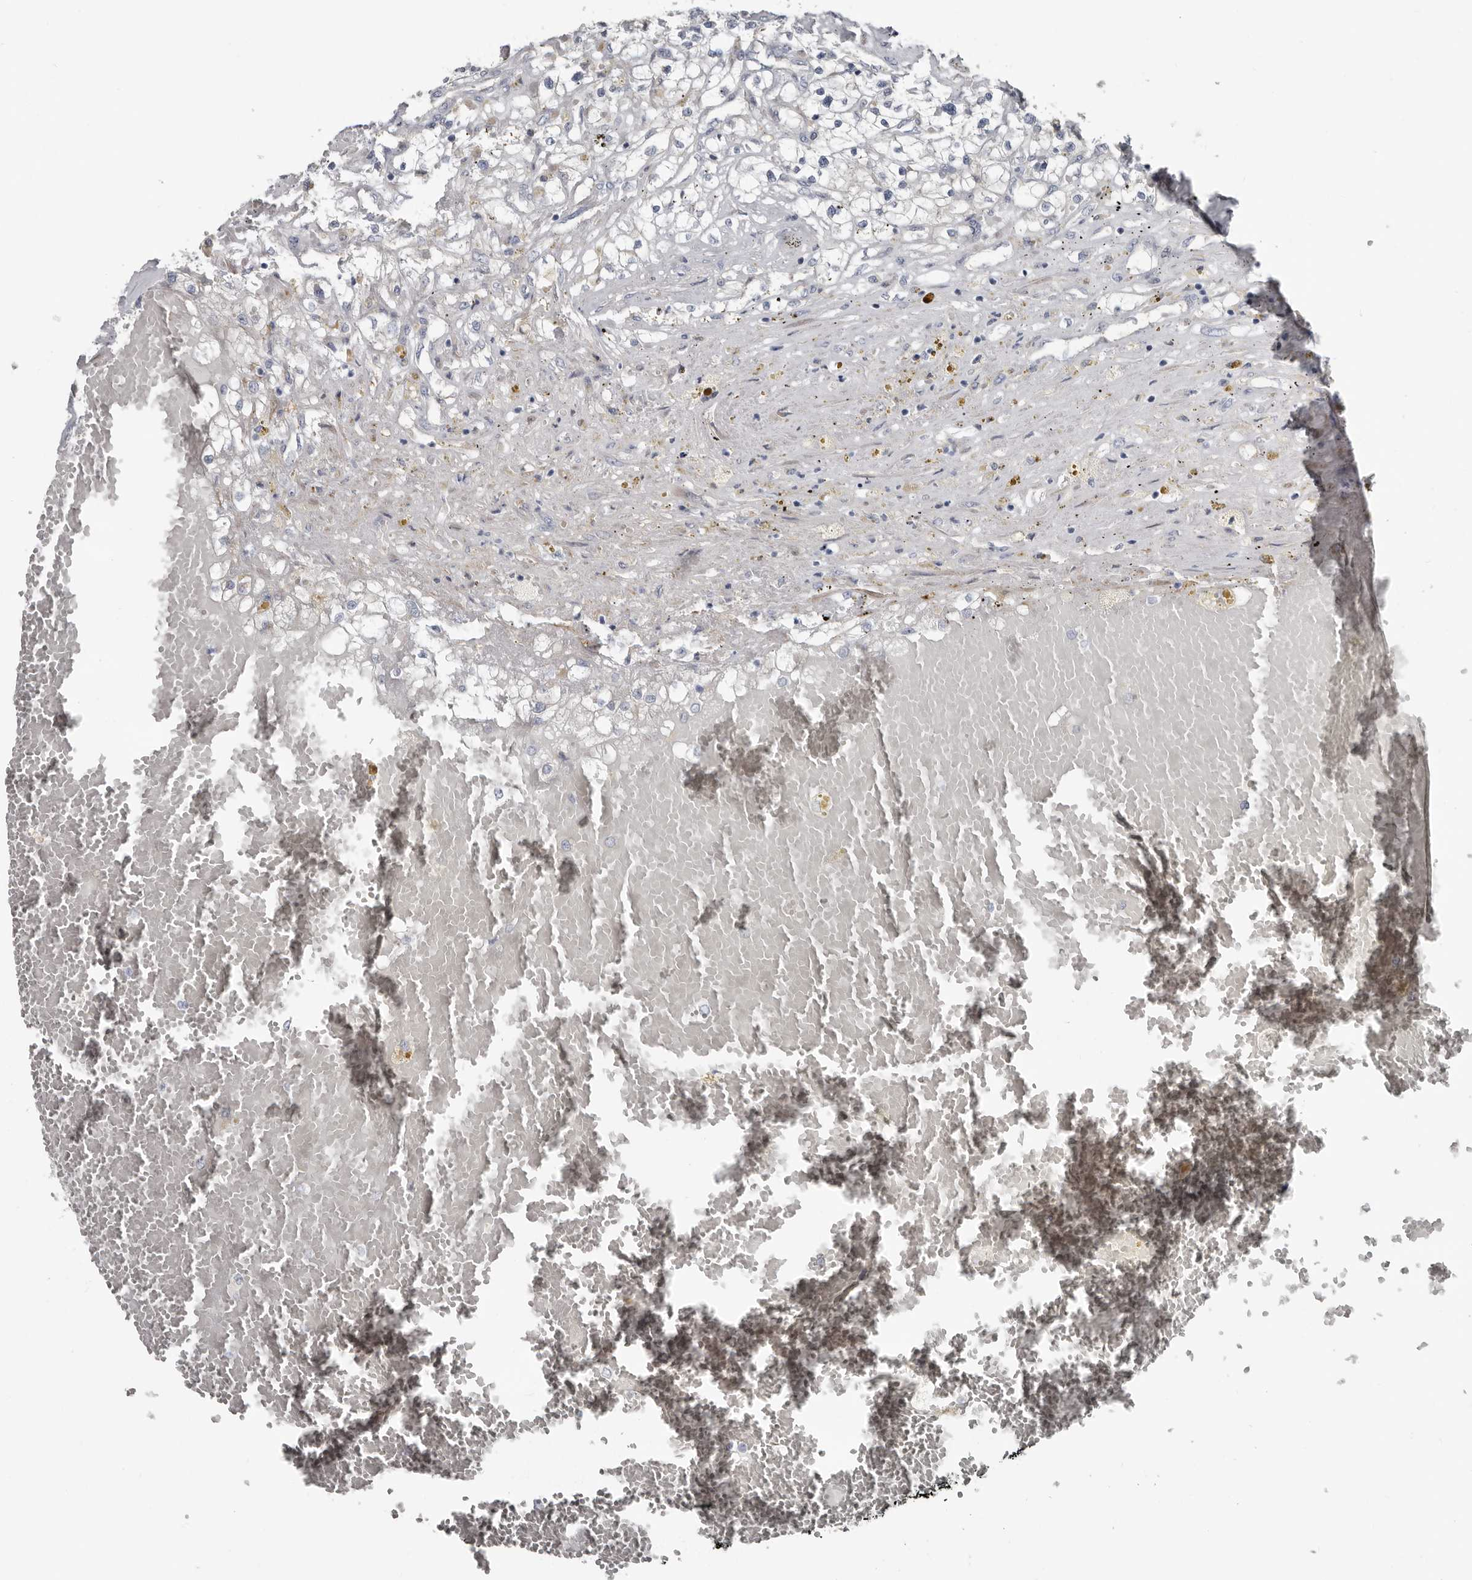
{"staining": {"intensity": "negative", "quantity": "none", "location": "none"}, "tissue": "renal cancer", "cell_type": "Tumor cells", "image_type": "cancer", "snomed": [{"axis": "morphology", "description": "Normal tissue, NOS"}, {"axis": "morphology", "description": "Adenocarcinoma, NOS"}, {"axis": "topography", "description": "Kidney"}], "caption": "Tumor cells are negative for protein expression in human renal cancer (adenocarcinoma).", "gene": "ZNF114", "patient": {"sex": "male", "age": 68}}